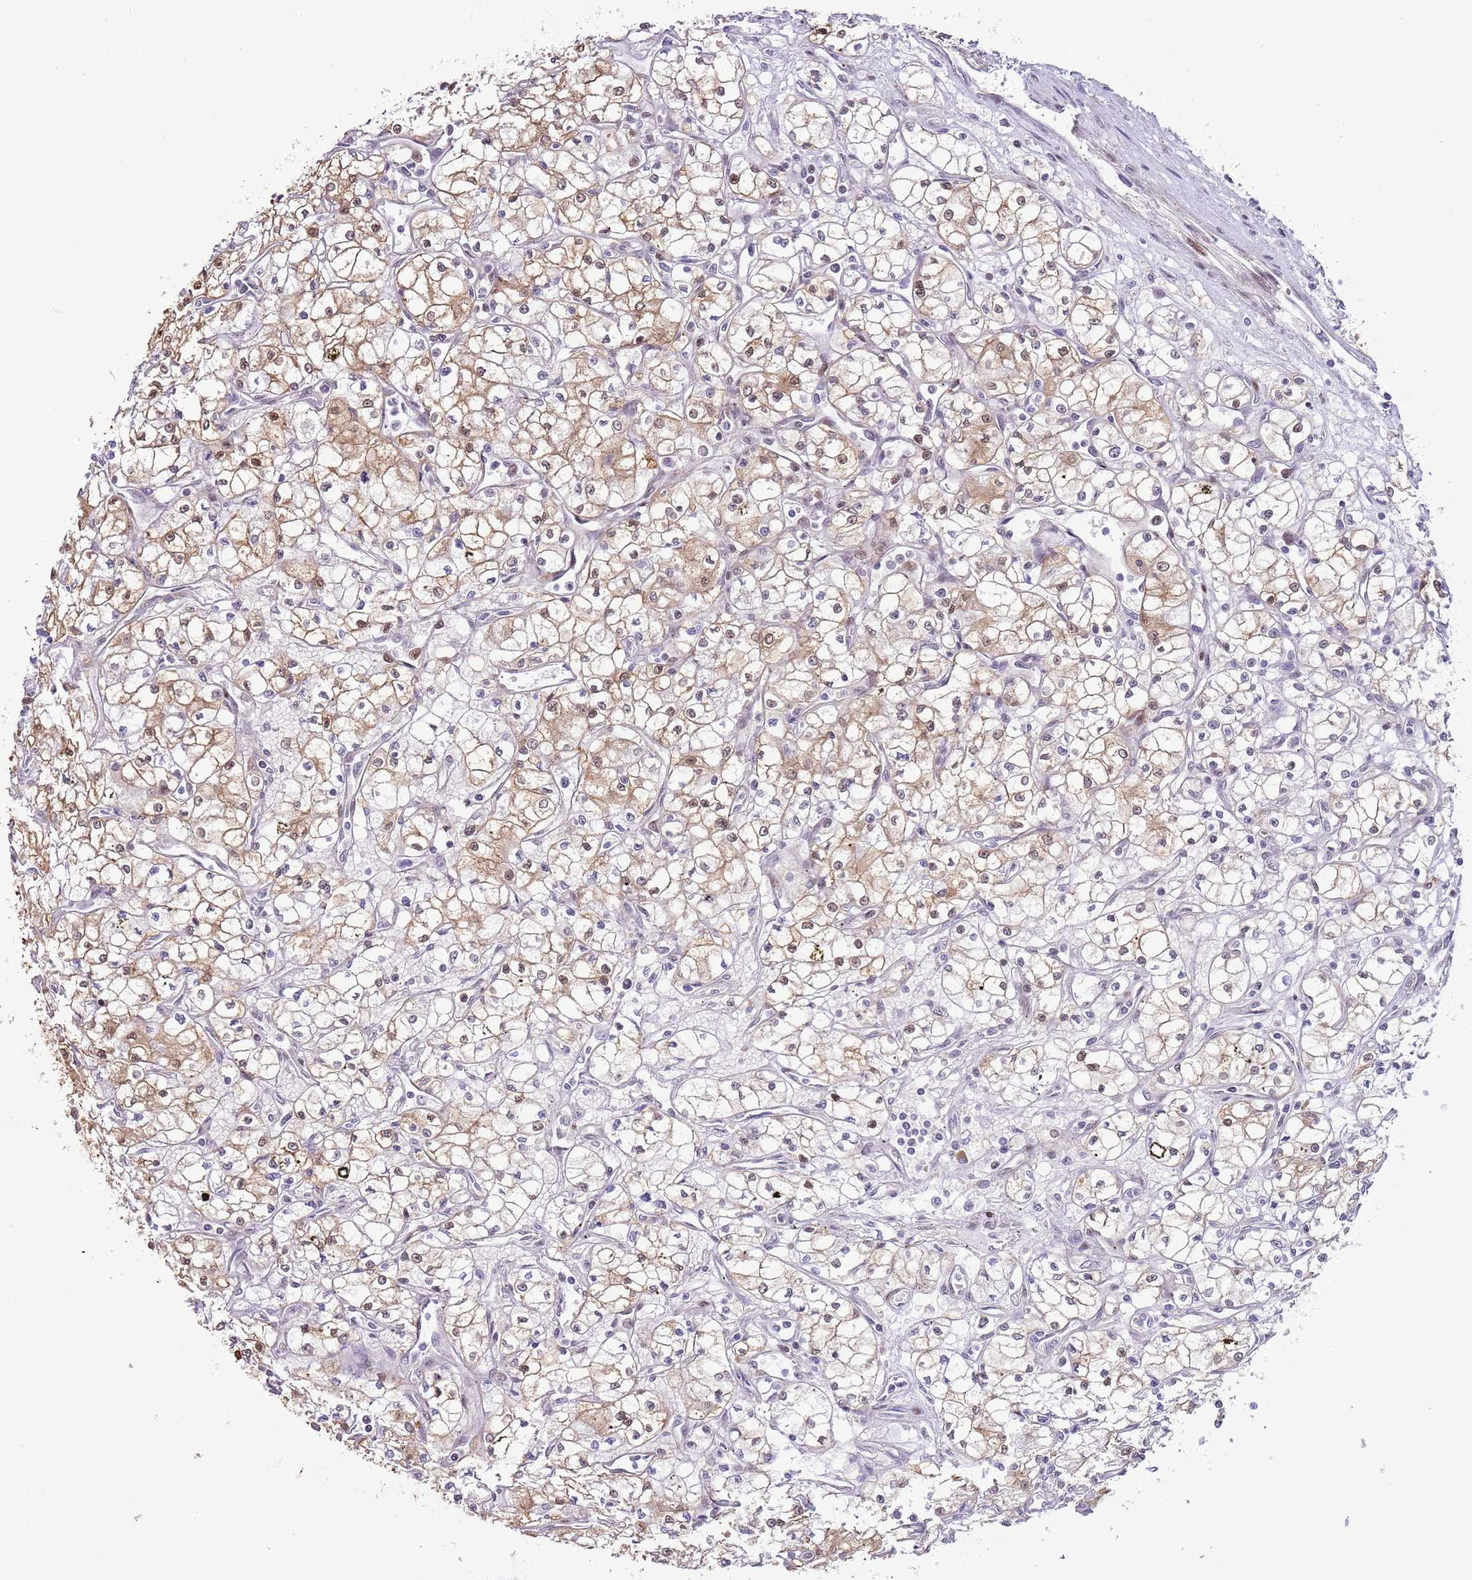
{"staining": {"intensity": "moderate", "quantity": "<25%", "location": "cytoplasmic/membranous,nuclear"}, "tissue": "renal cancer", "cell_type": "Tumor cells", "image_type": "cancer", "snomed": [{"axis": "morphology", "description": "Adenocarcinoma, NOS"}, {"axis": "topography", "description": "Kidney"}], "caption": "The micrograph exhibits a brown stain indicating the presence of a protein in the cytoplasmic/membranous and nuclear of tumor cells in renal cancer (adenocarcinoma).", "gene": "RFK", "patient": {"sex": "male", "age": 59}}